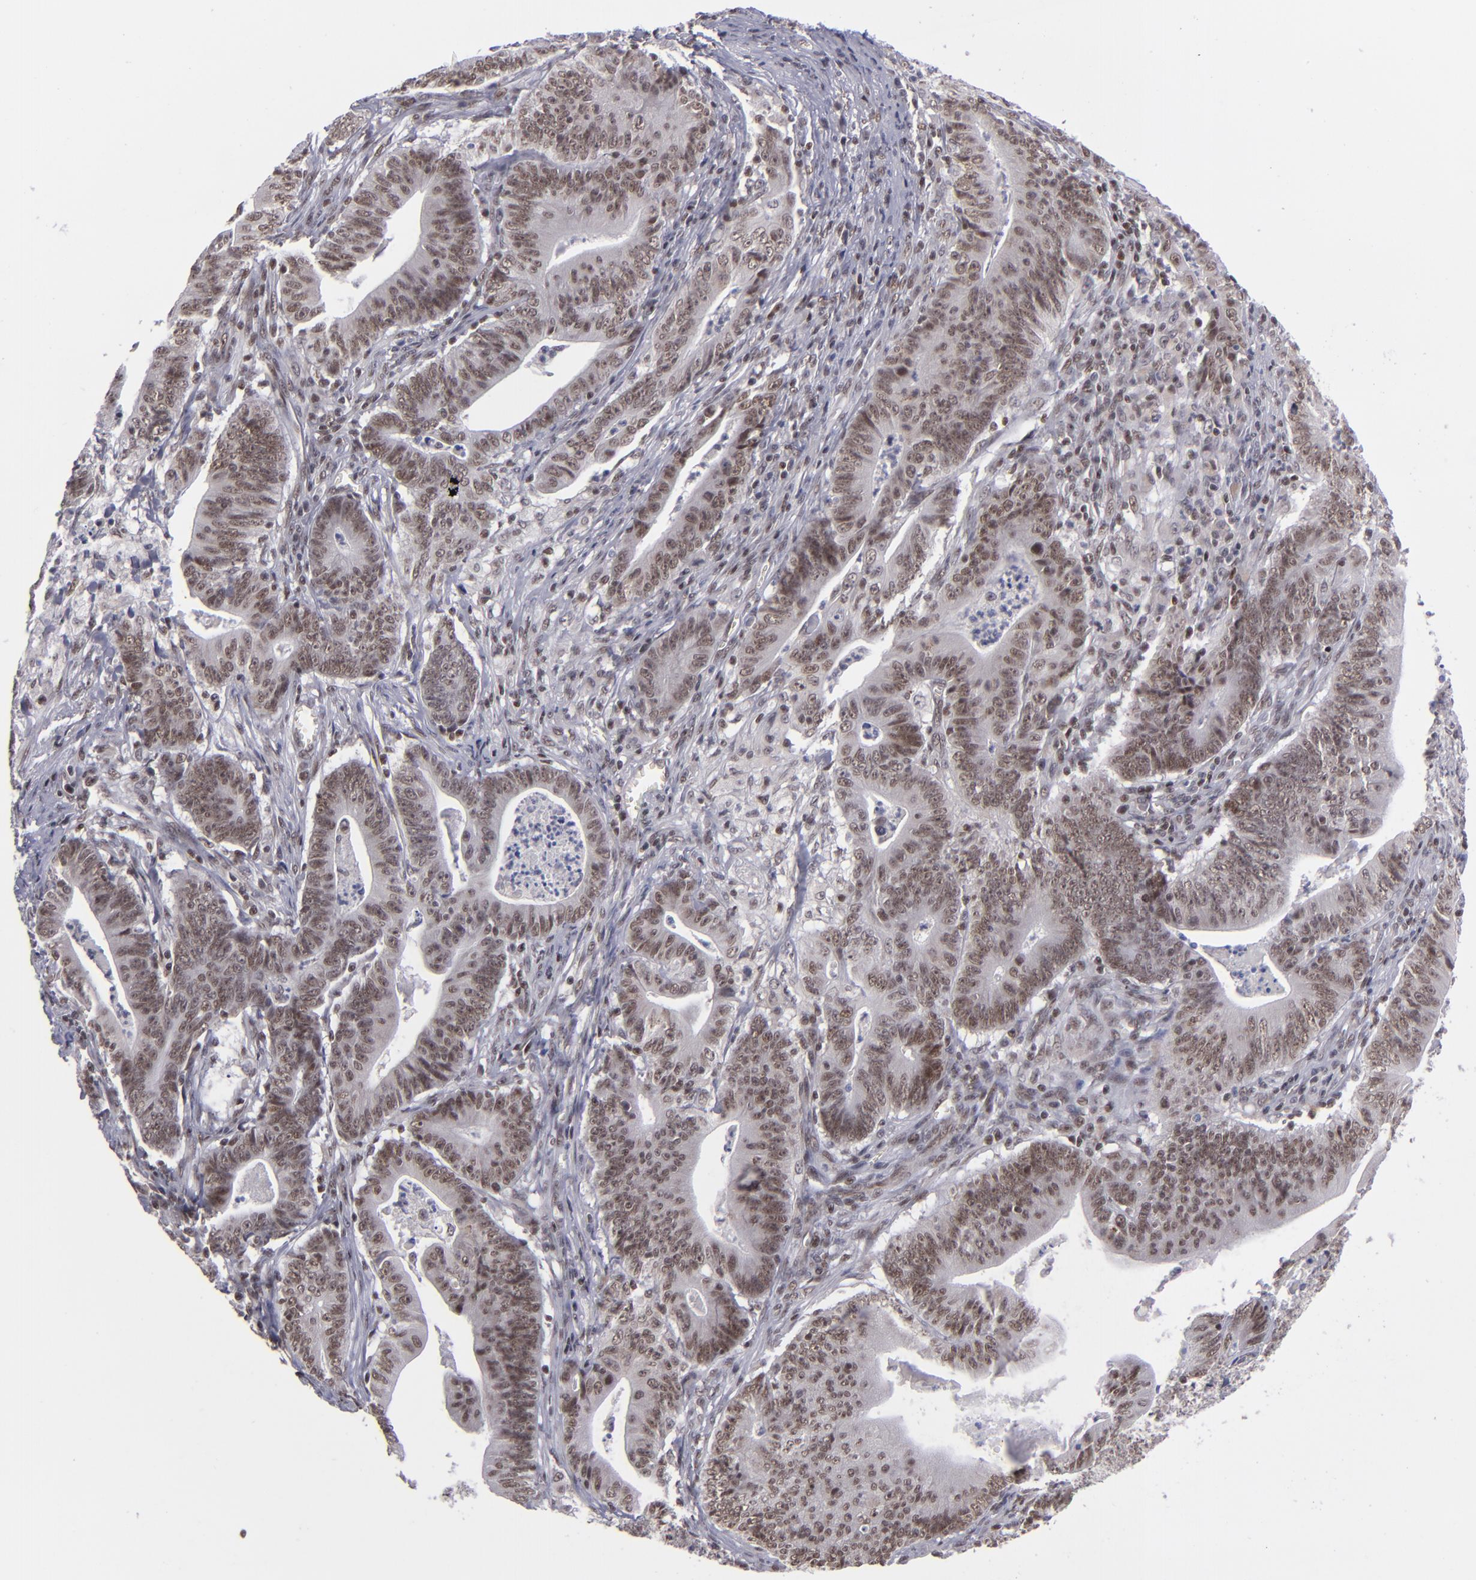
{"staining": {"intensity": "moderate", "quantity": ">75%", "location": "nuclear"}, "tissue": "stomach cancer", "cell_type": "Tumor cells", "image_type": "cancer", "snomed": [{"axis": "morphology", "description": "Adenocarcinoma, NOS"}, {"axis": "topography", "description": "Stomach, lower"}], "caption": "This is a micrograph of IHC staining of adenocarcinoma (stomach), which shows moderate expression in the nuclear of tumor cells.", "gene": "MLLT3", "patient": {"sex": "female", "age": 86}}